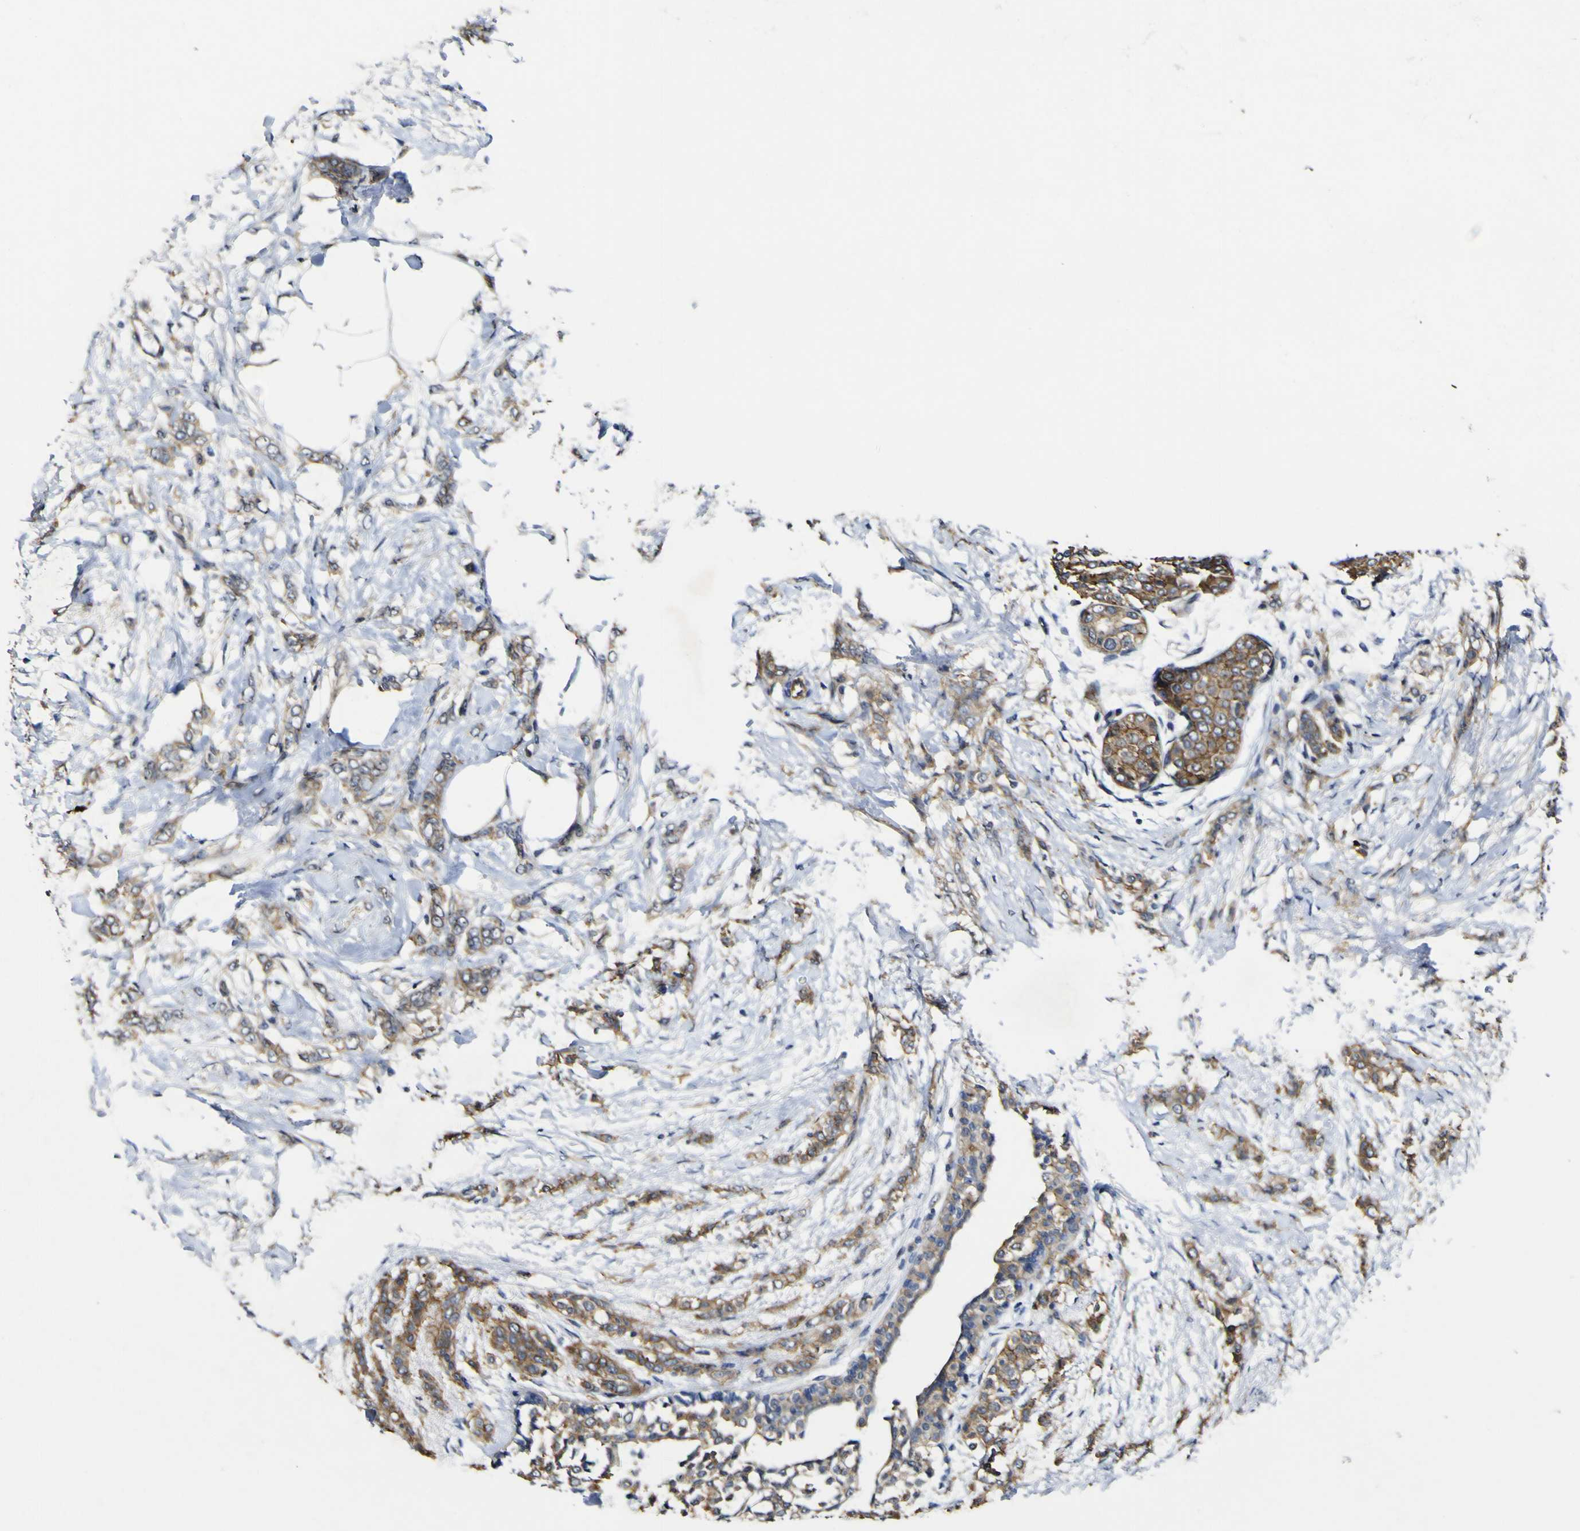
{"staining": {"intensity": "moderate", "quantity": ">75%", "location": "cytoplasmic/membranous"}, "tissue": "breast cancer", "cell_type": "Tumor cells", "image_type": "cancer", "snomed": [{"axis": "morphology", "description": "Lobular carcinoma, in situ"}, {"axis": "morphology", "description": "Lobular carcinoma"}, {"axis": "topography", "description": "Breast"}], "caption": "Tumor cells show medium levels of moderate cytoplasmic/membranous staining in about >75% of cells in human breast lobular carcinoma in situ.", "gene": "CCL2", "patient": {"sex": "female", "age": 41}}